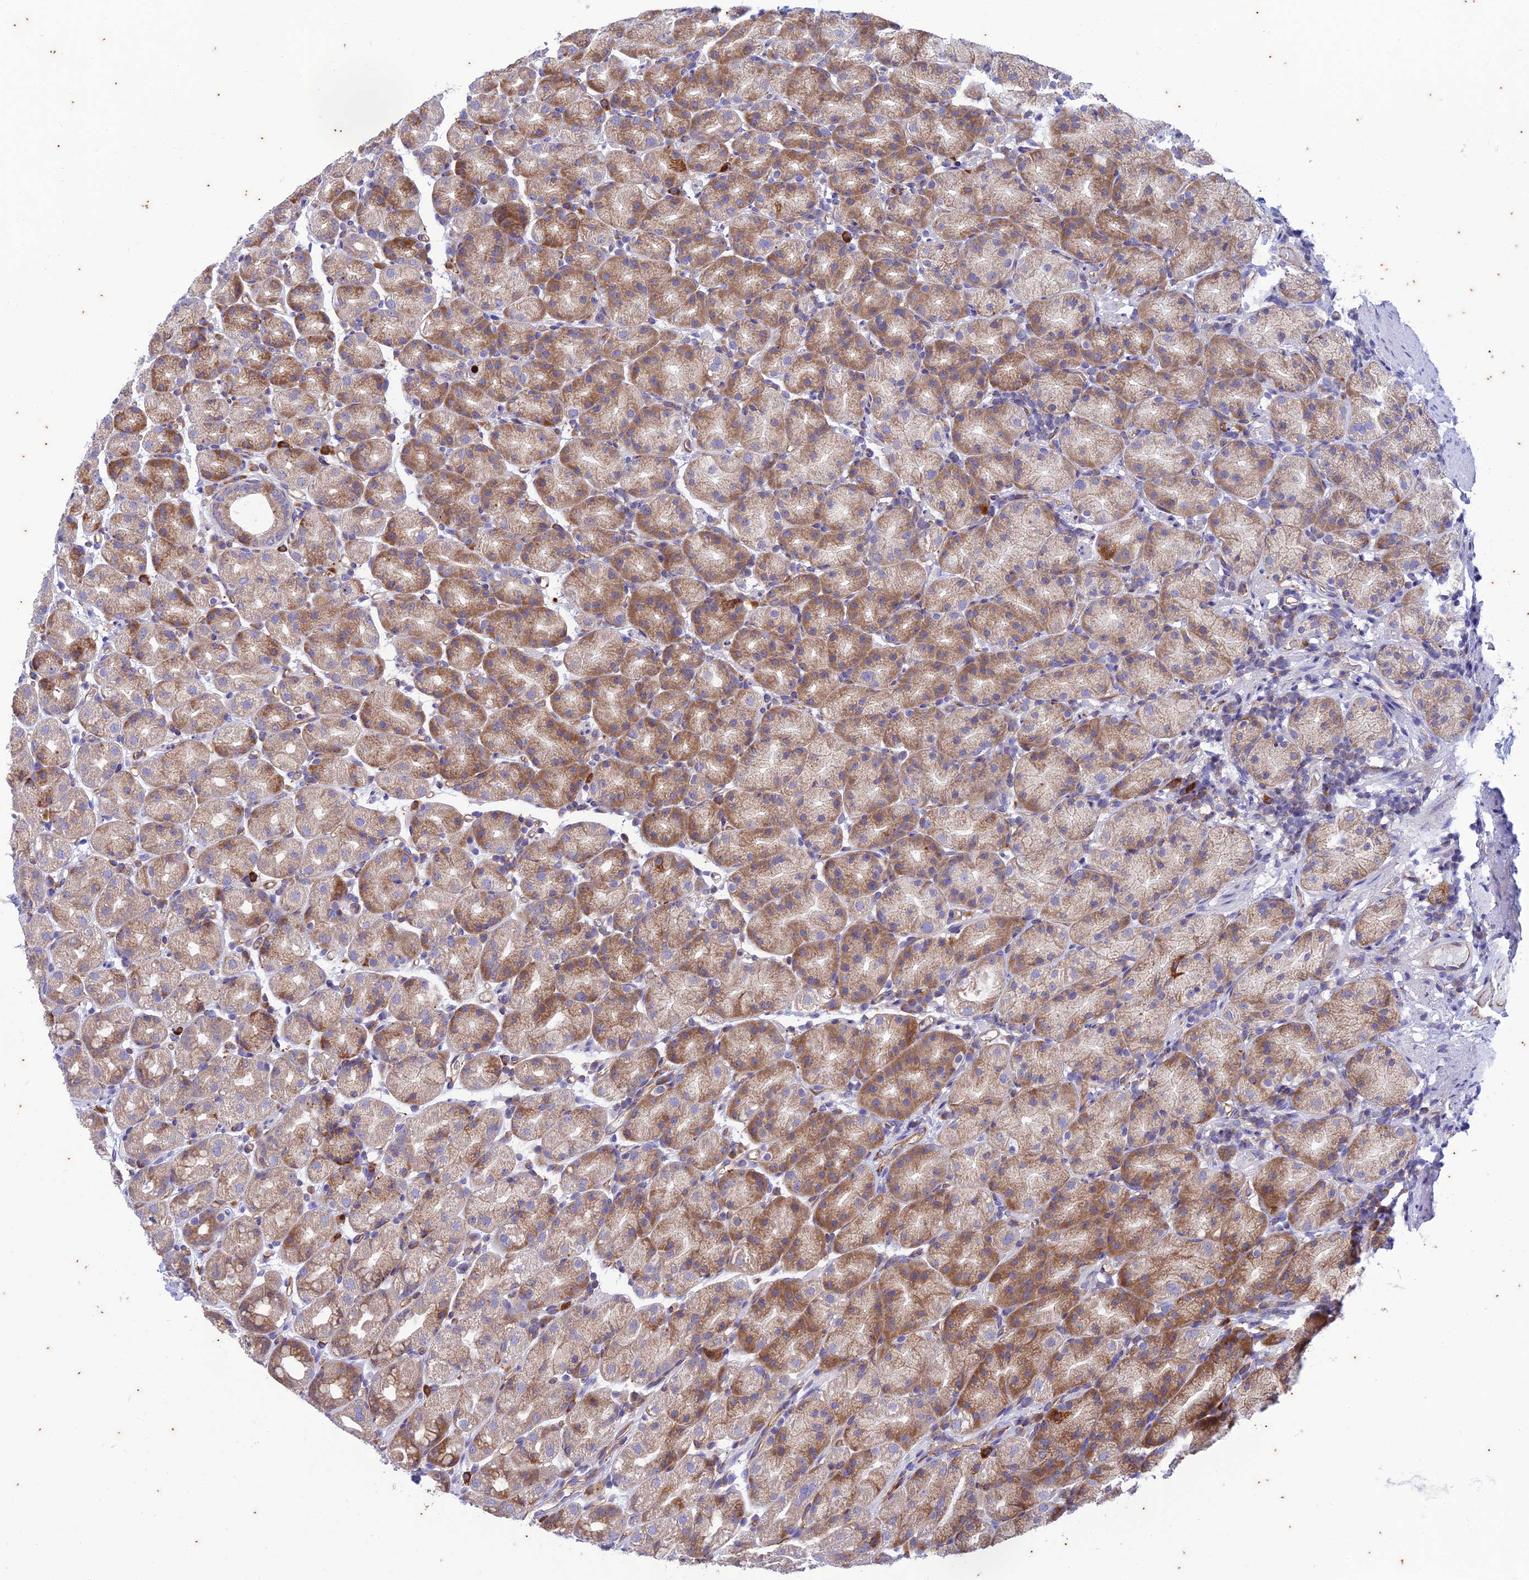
{"staining": {"intensity": "moderate", "quantity": ">75%", "location": "cytoplasmic/membranous"}, "tissue": "stomach", "cell_type": "Glandular cells", "image_type": "normal", "snomed": [{"axis": "morphology", "description": "Normal tissue, NOS"}, {"axis": "topography", "description": "Stomach, upper"}], "caption": "An image of human stomach stained for a protein exhibits moderate cytoplasmic/membranous brown staining in glandular cells. (IHC, brightfield microscopy, high magnification).", "gene": "PIMREG", "patient": {"sex": "male", "age": 68}}